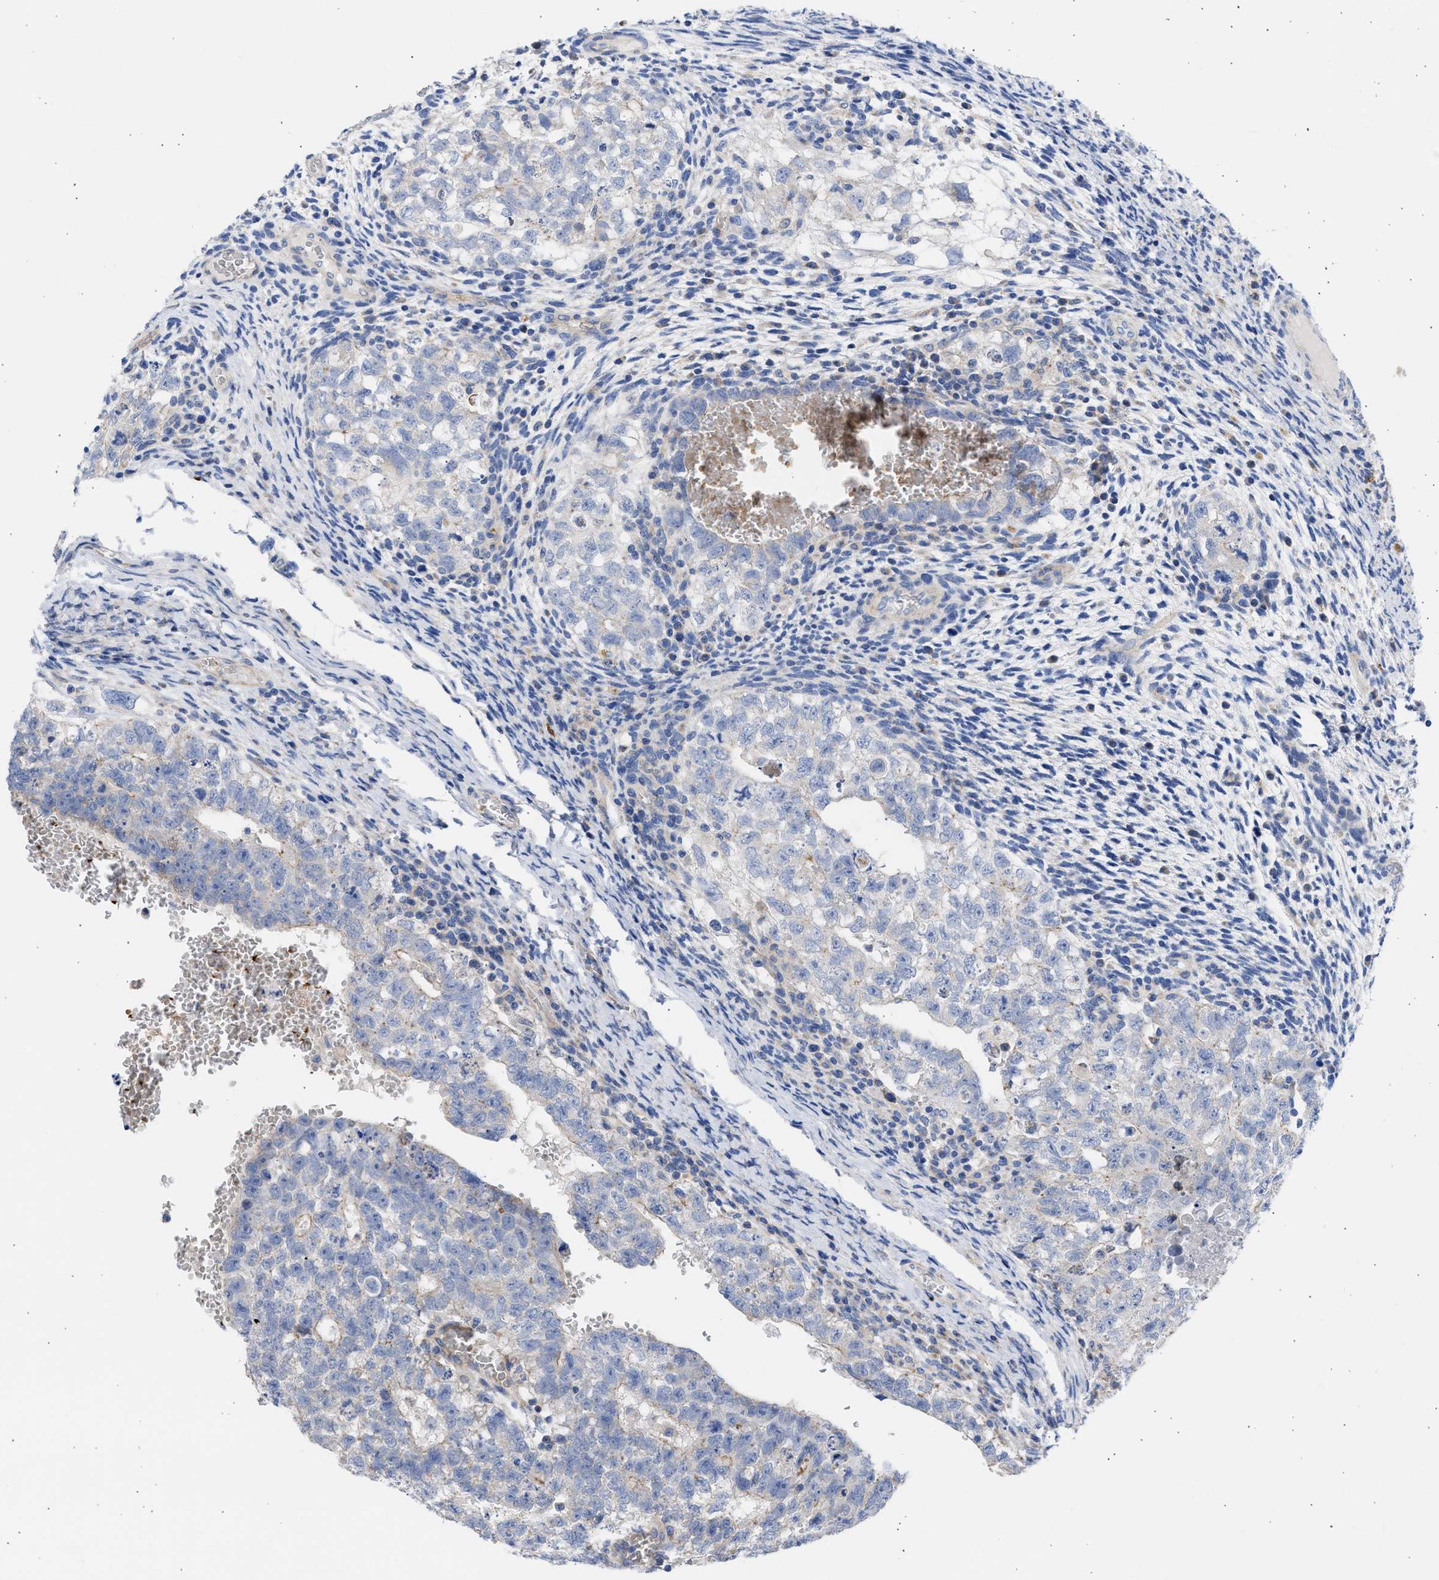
{"staining": {"intensity": "weak", "quantity": "<25%", "location": "cytoplasmic/membranous"}, "tissue": "testis cancer", "cell_type": "Tumor cells", "image_type": "cancer", "snomed": [{"axis": "morphology", "description": "Seminoma, NOS"}, {"axis": "morphology", "description": "Carcinoma, Embryonal, NOS"}, {"axis": "topography", "description": "Testis"}], "caption": "This is an immunohistochemistry photomicrograph of testis cancer. There is no expression in tumor cells.", "gene": "BTG3", "patient": {"sex": "male", "age": 38}}